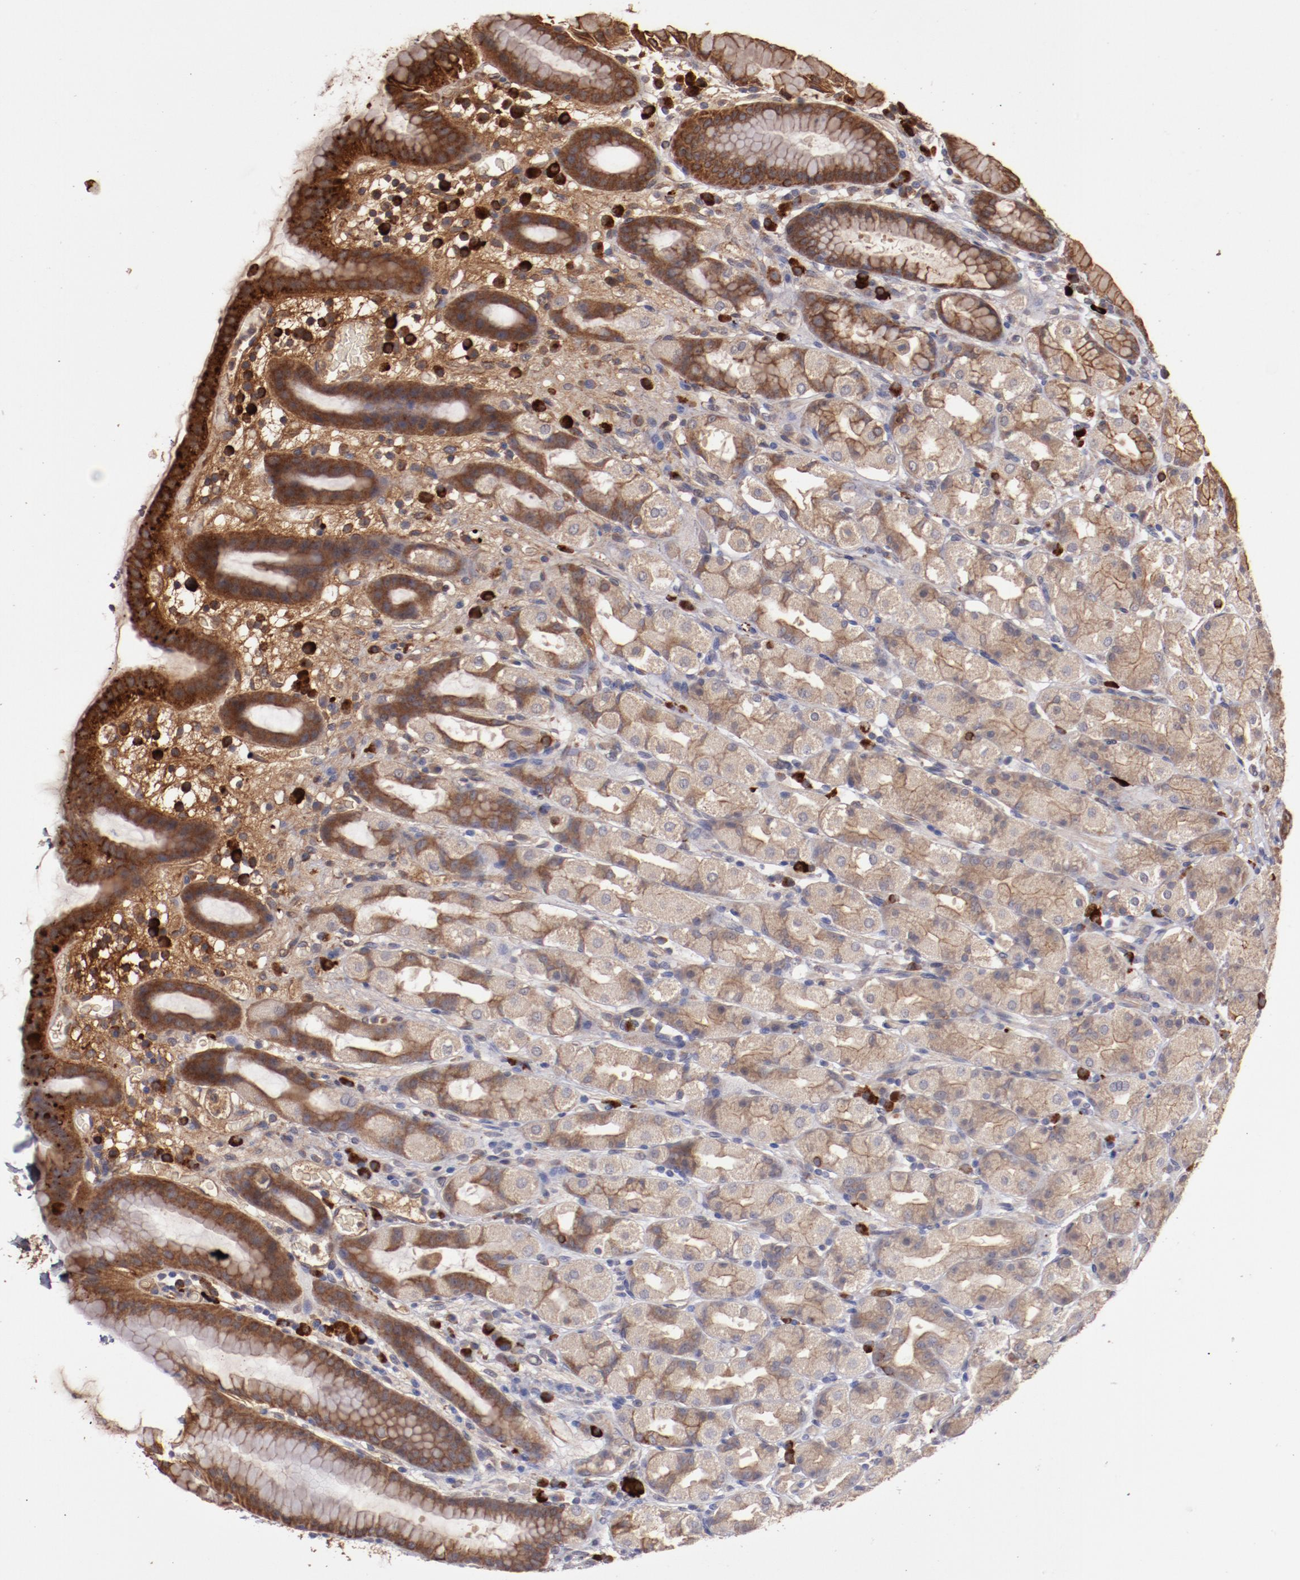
{"staining": {"intensity": "moderate", "quantity": "25%-75%", "location": "cytoplasmic/membranous"}, "tissue": "stomach", "cell_type": "Glandular cells", "image_type": "normal", "snomed": [{"axis": "morphology", "description": "Normal tissue, NOS"}, {"axis": "topography", "description": "Stomach, upper"}], "caption": "Immunohistochemistry (IHC) photomicrograph of normal stomach: stomach stained using immunohistochemistry demonstrates medium levels of moderate protein expression localized specifically in the cytoplasmic/membranous of glandular cells, appearing as a cytoplasmic/membranous brown color.", "gene": "SRRD", "patient": {"sex": "male", "age": 68}}